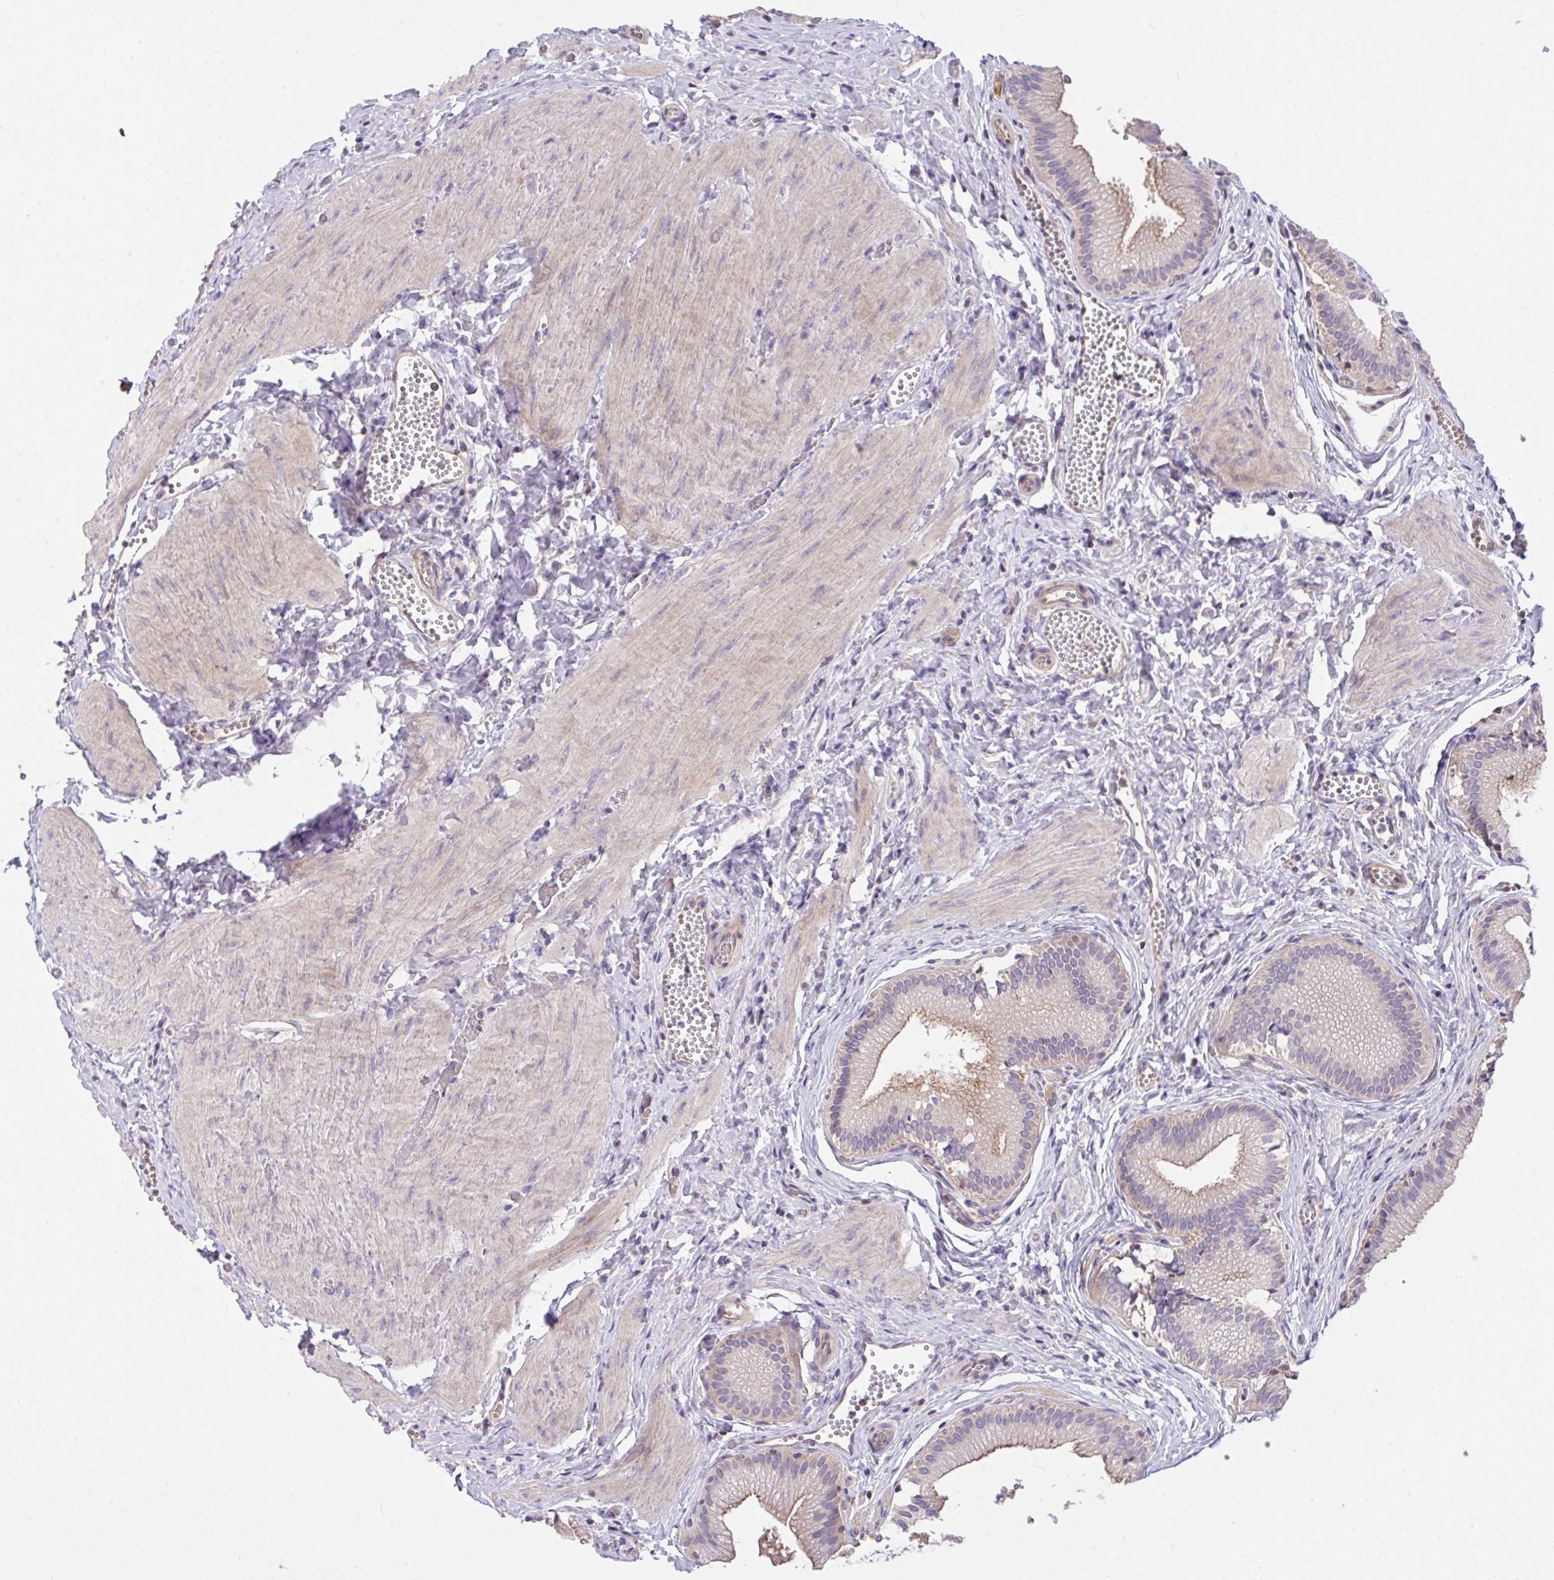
{"staining": {"intensity": "weak", "quantity": "25%-75%", "location": "cytoplasmic/membranous"}, "tissue": "gallbladder", "cell_type": "Glandular cells", "image_type": "normal", "snomed": [{"axis": "morphology", "description": "Normal tissue, NOS"}, {"axis": "topography", "description": "Gallbladder"}], "caption": "Glandular cells demonstrate low levels of weak cytoplasmic/membranous expression in approximately 25%-75% of cells in normal gallbladder.", "gene": "TLN2", "patient": {"sex": "male", "age": 17}}